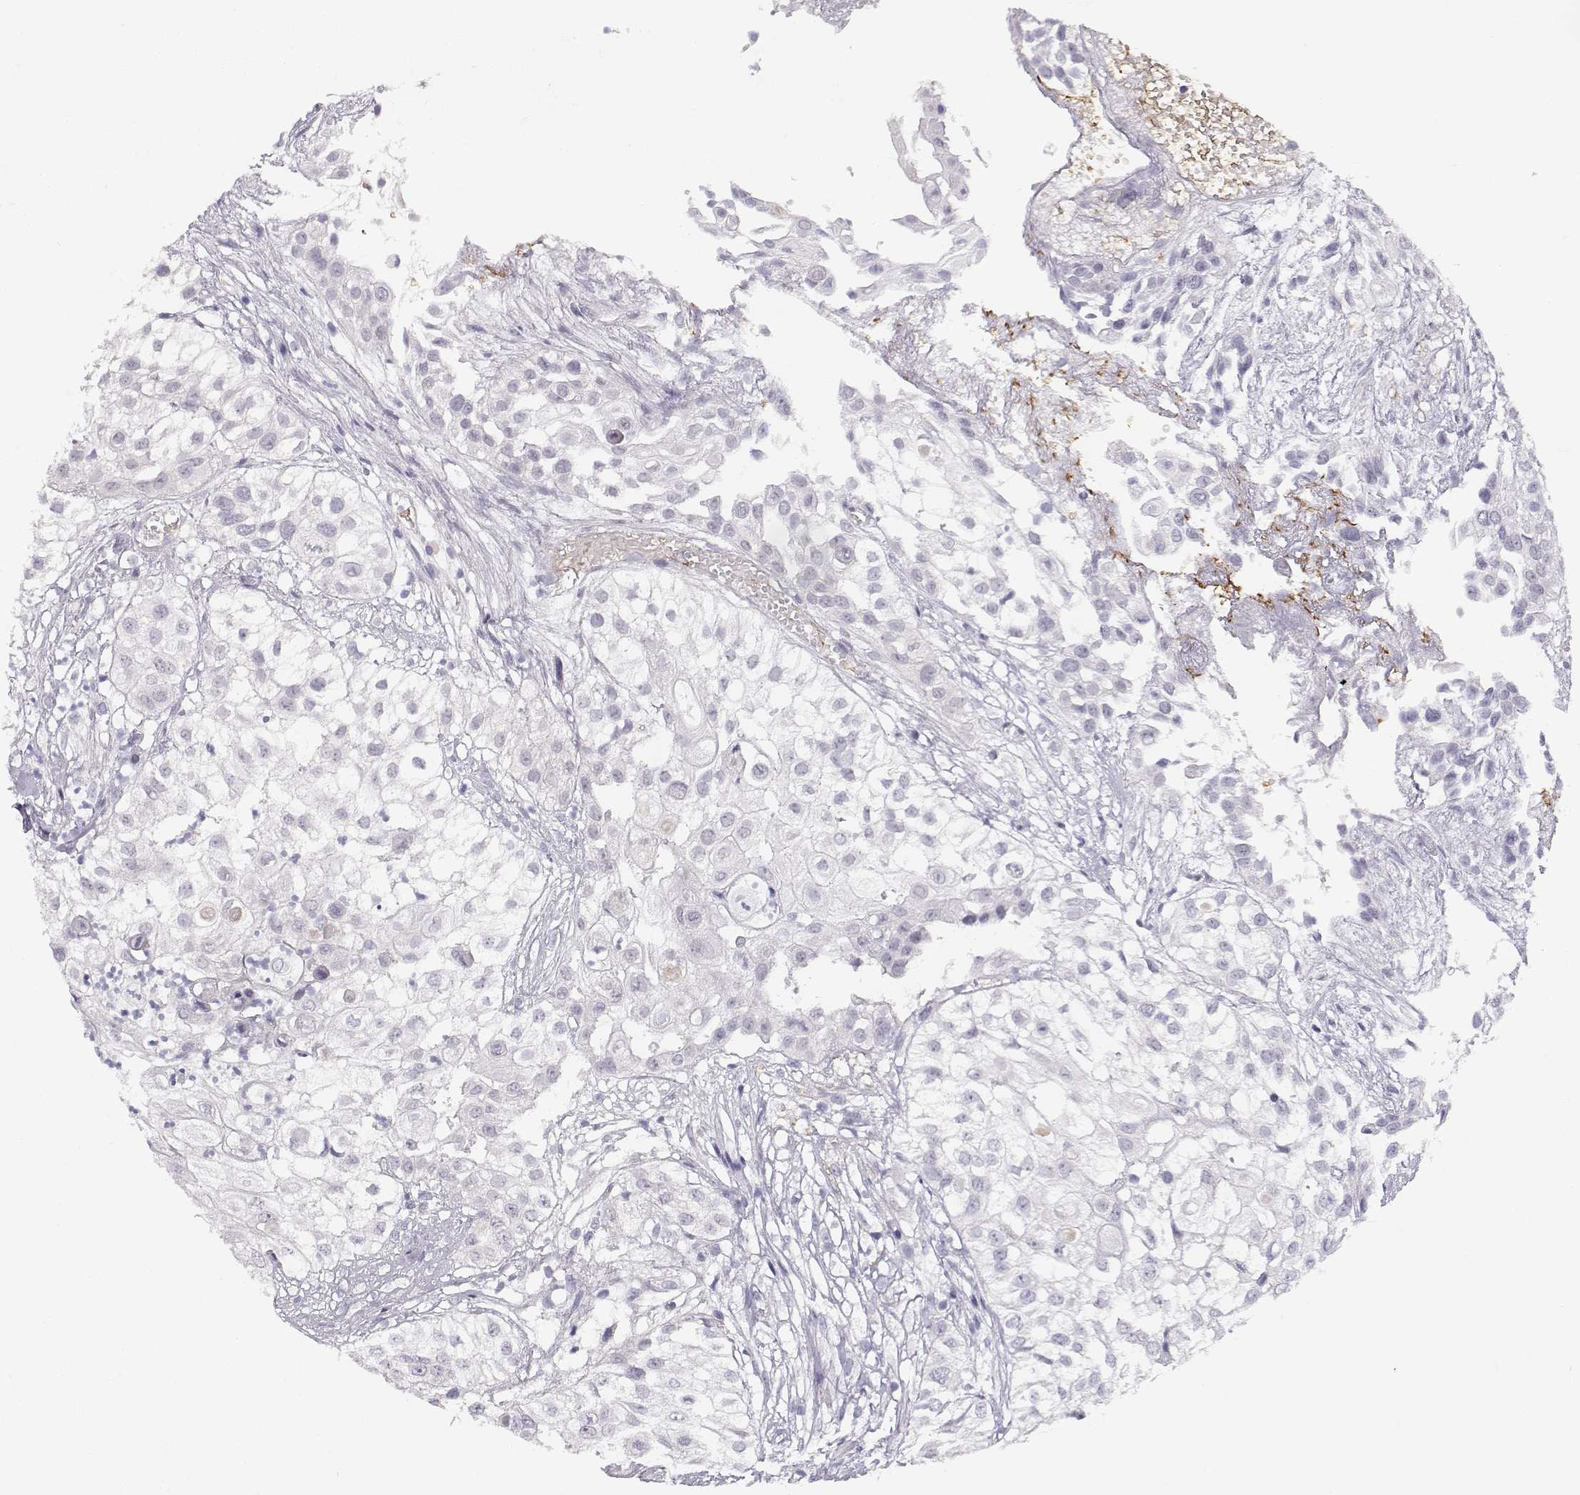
{"staining": {"intensity": "negative", "quantity": "none", "location": "none"}, "tissue": "urothelial cancer", "cell_type": "Tumor cells", "image_type": "cancer", "snomed": [{"axis": "morphology", "description": "Urothelial carcinoma, High grade"}, {"axis": "topography", "description": "Urinary bladder"}], "caption": "Immunohistochemical staining of human urothelial carcinoma (high-grade) demonstrates no significant positivity in tumor cells.", "gene": "TTC26", "patient": {"sex": "female", "age": 79}}